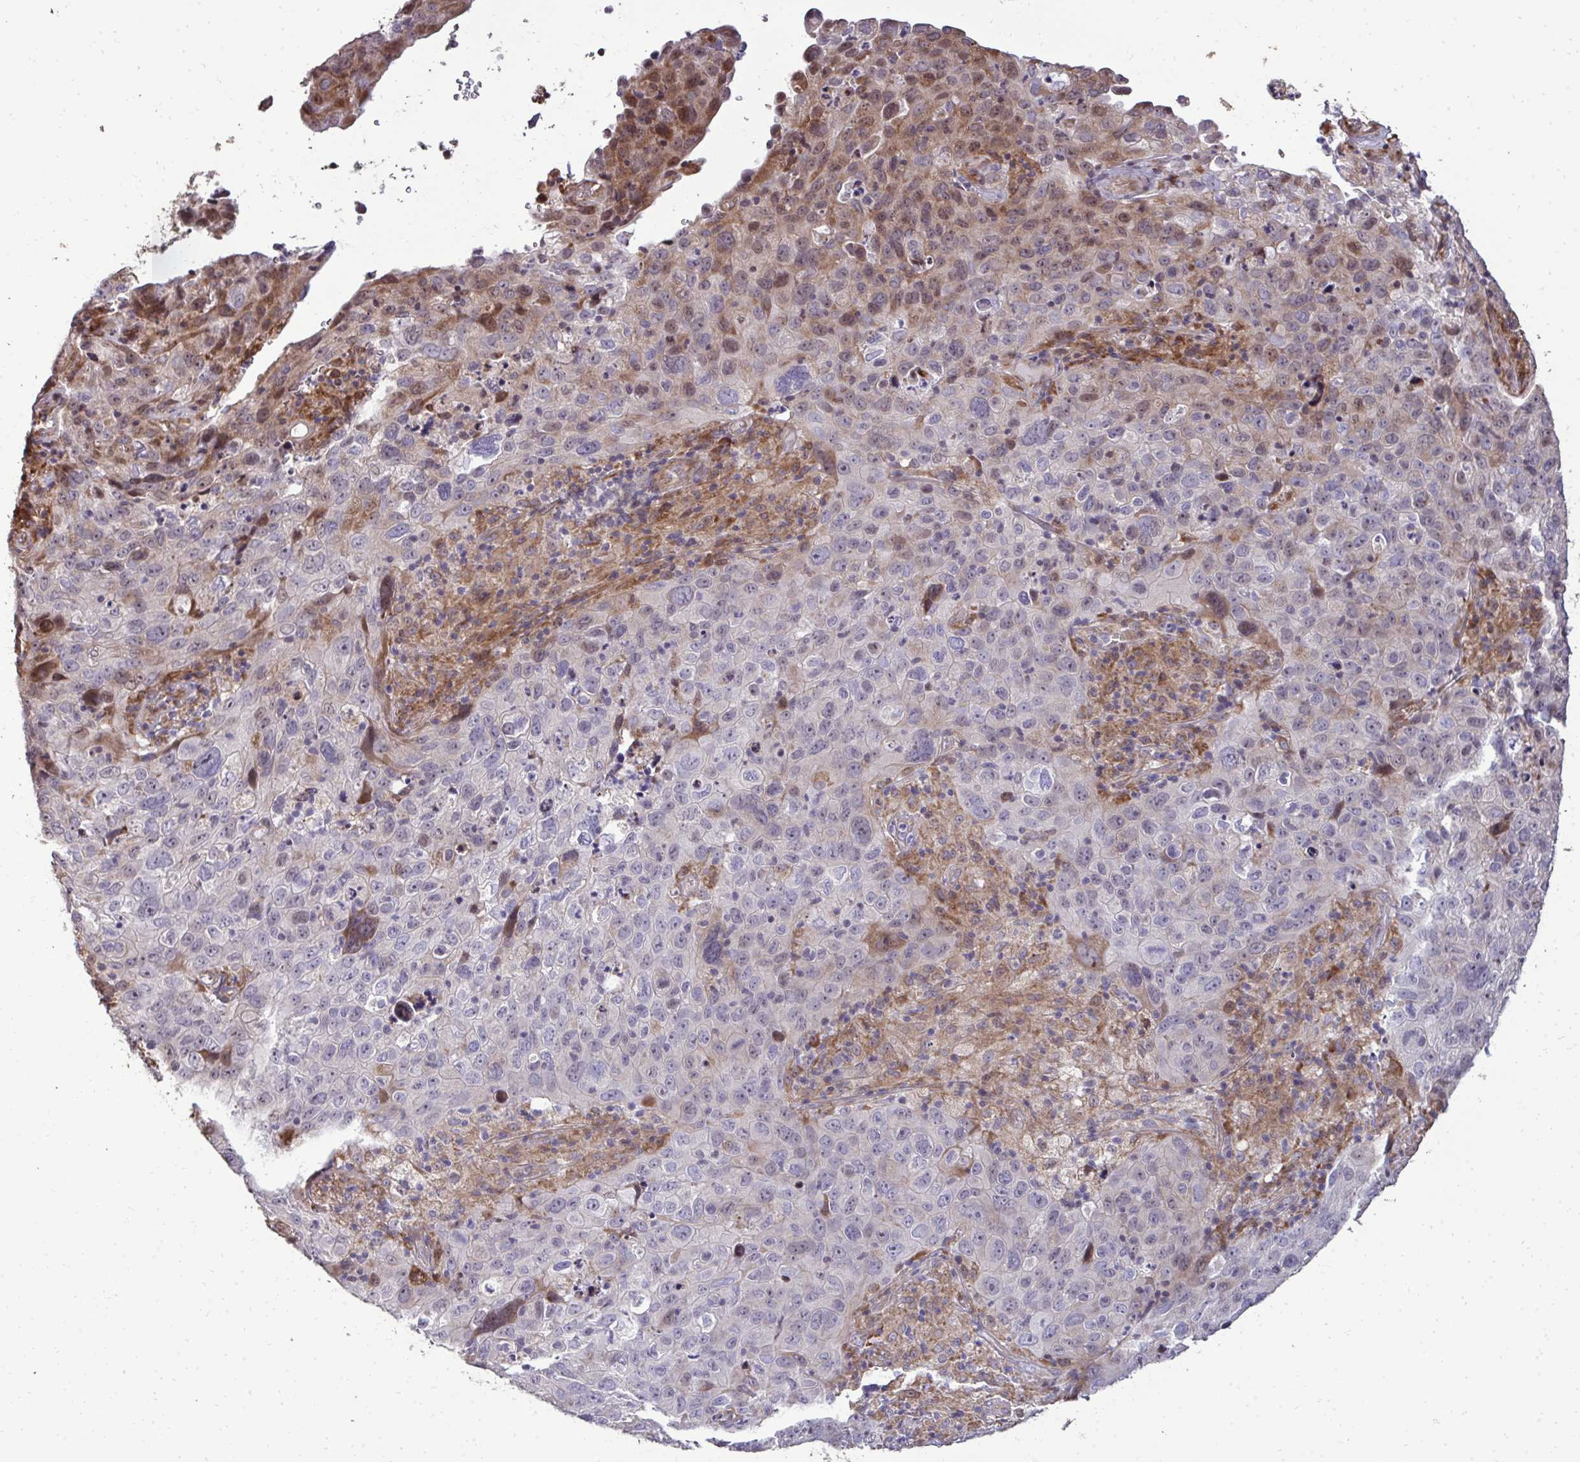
{"staining": {"intensity": "negative", "quantity": "none", "location": "none"}, "tissue": "cervical cancer", "cell_type": "Tumor cells", "image_type": "cancer", "snomed": [{"axis": "morphology", "description": "Squamous cell carcinoma, NOS"}, {"axis": "topography", "description": "Cervix"}], "caption": "The photomicrograph exhibits no significant staining in tumor cells of cervical cancer. (Stains: DAB (3,3'-diaminobenzidine) IHC with hematoxylin counter stain, Microscopy: brightfield microscopy at high magnification).", "gene": "FIBCD1", "patient": {"sex": "female", "age": 44}}